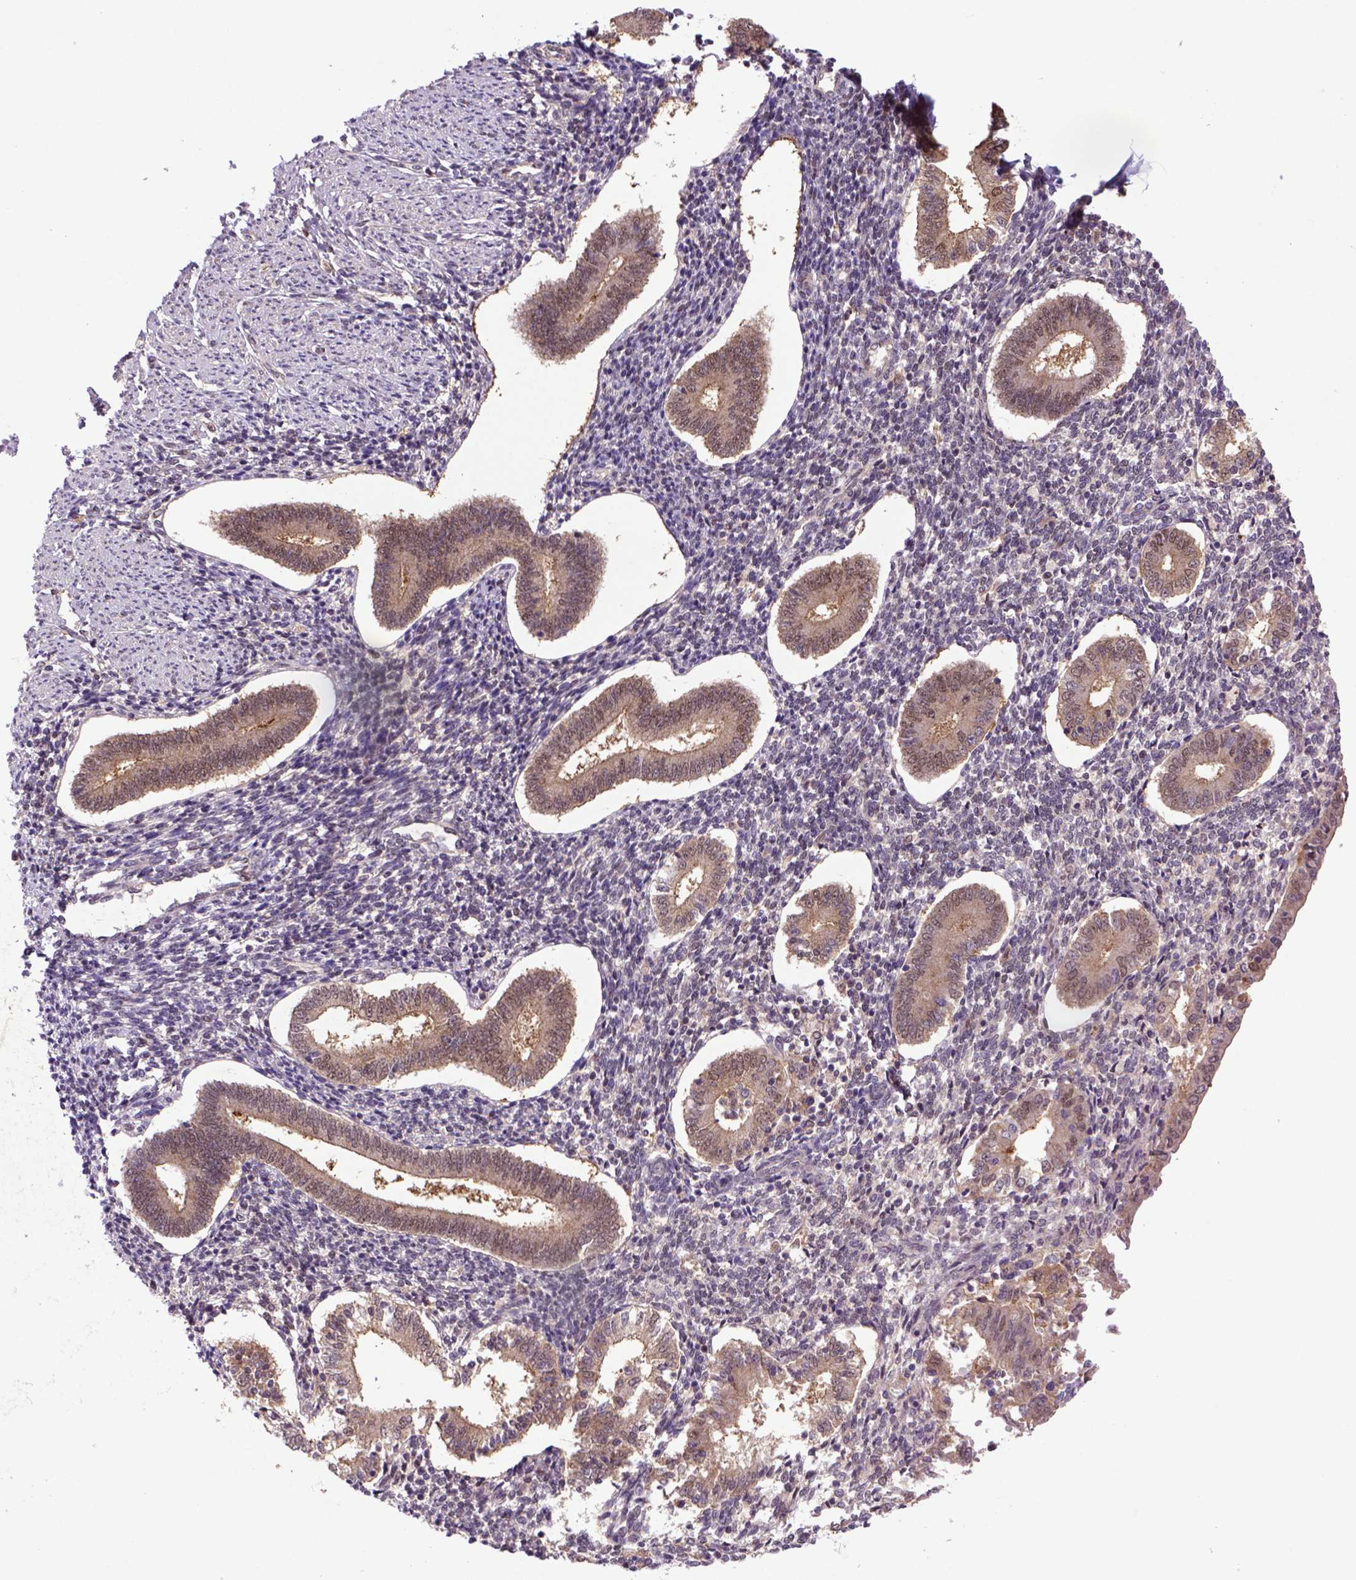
{"staining": {"intensity": "weak", "quantity": "25%-75%", "location": "cytoplasmic/membranous"}, "tissue": "endometrium", "cell_type": "Cells in endometrial stroma", "image_type": "normal", "snomed": [{"axis": "morphology", "description": "Normal tissue, NOS"}, {"axis": "topography", "description": "Endometrium"}], "caption": "This micrograph displays normal endometrium stained with IHC to label a protein in brown. The cytoplasmic/membranous of cells in endometrial stroma show weak positivity for the protein. Nuclei are counter-stained blue.", "gene": "HSPBP1", "patient": {"sex": "female", "age": 40}}